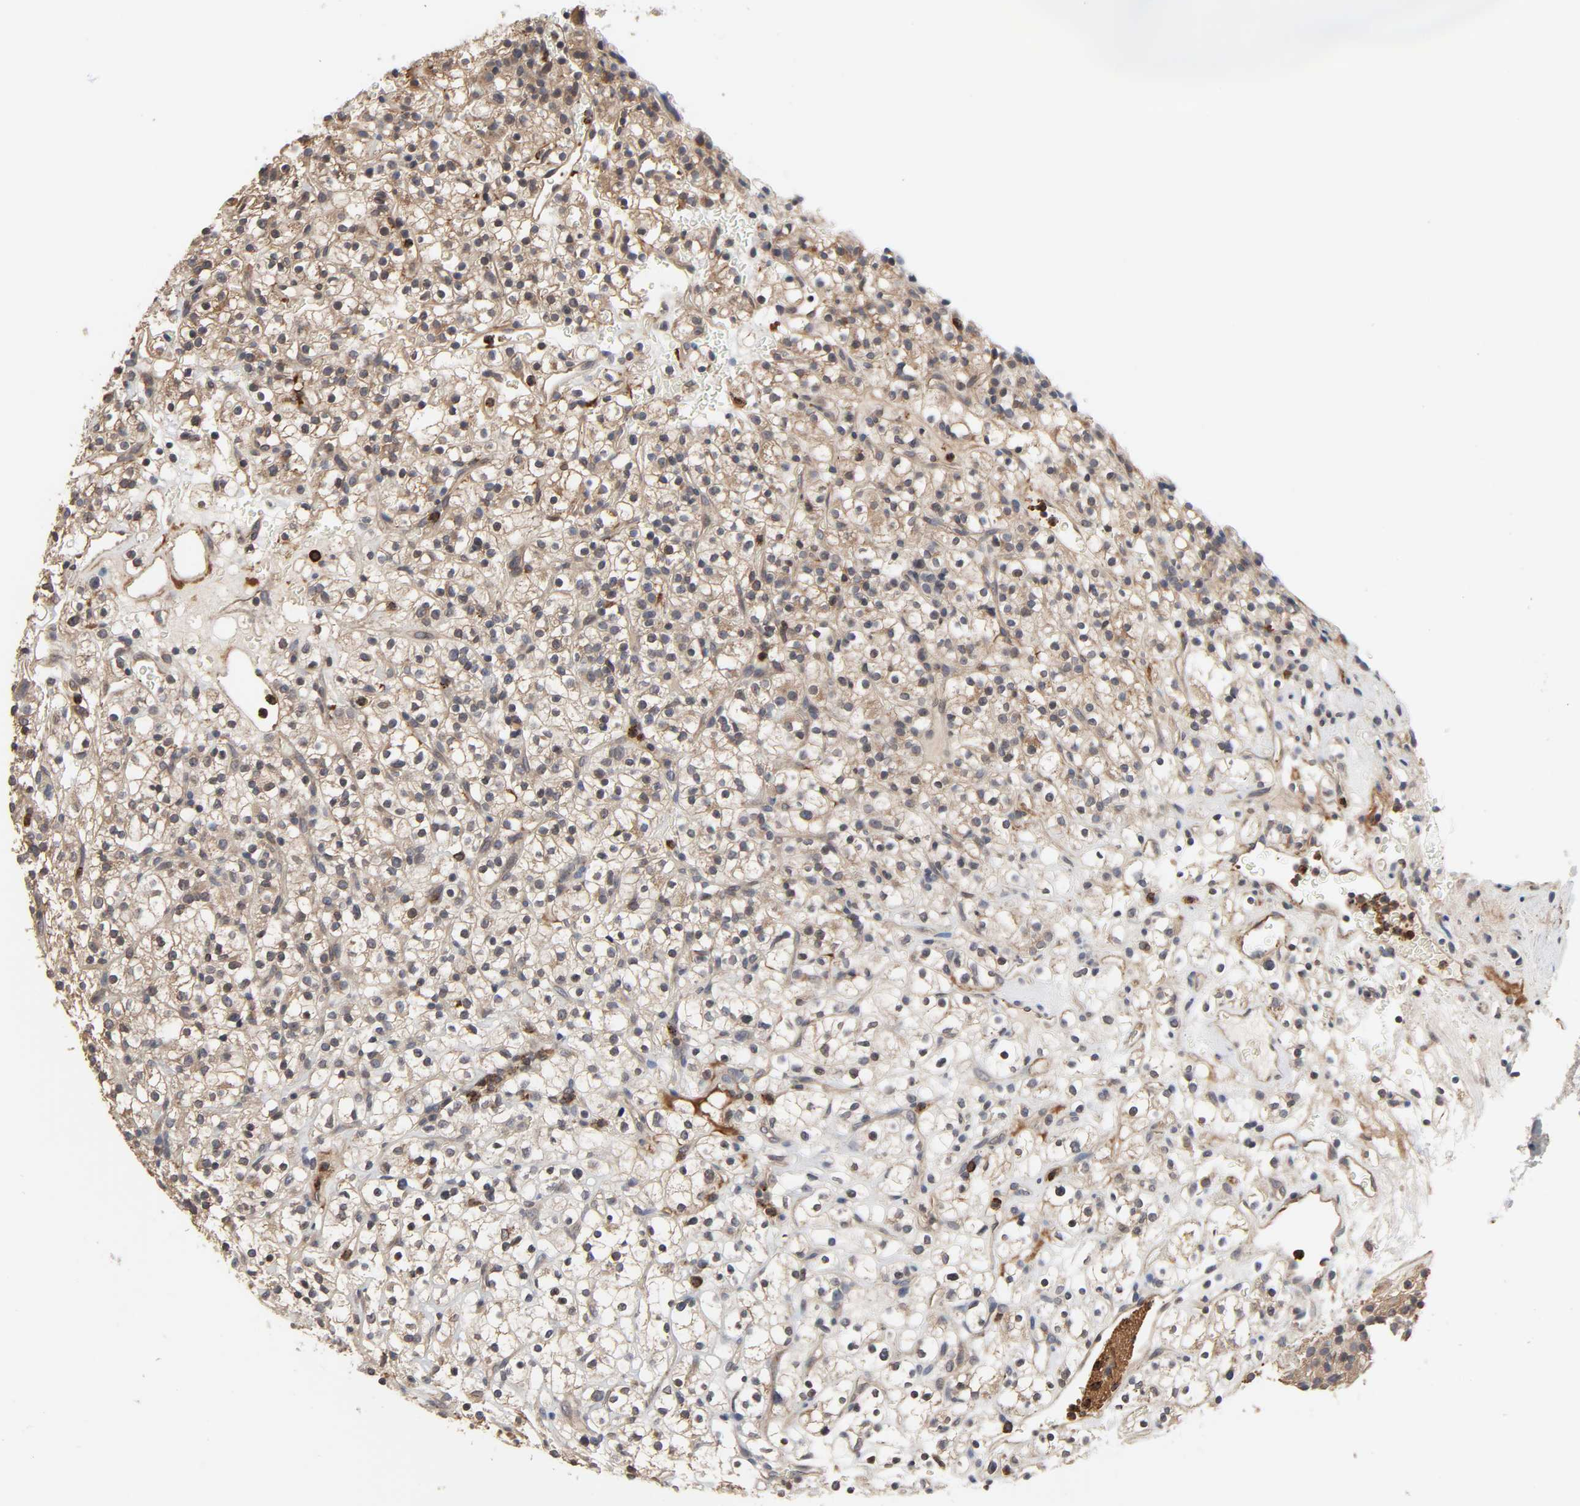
{"staining": {"intensity": "moderate", "quantity": ">75%", "location": "cytoplasmic/membranous"}, "tissue": "renal cancer", "cell_type": "Tumor cells", "image_type": "cancer", "snomed": [{"axis": "morphology", "description": "Normal tissue, NOS"}, {"axis": "morphology", "description": "Adenocarcinoma, NOS"}, {"axis": "topography", "description": "Kidney"}], "caption": "Approximately >75% of tumor cells in renal adenocarcinoma demonstrate moderate cytoplasmic/membranous protein positivity as visualized by brown immunohistochemical staining.", "gene": "CCDC175", "patient": {"sex": "female", "age": 72}}